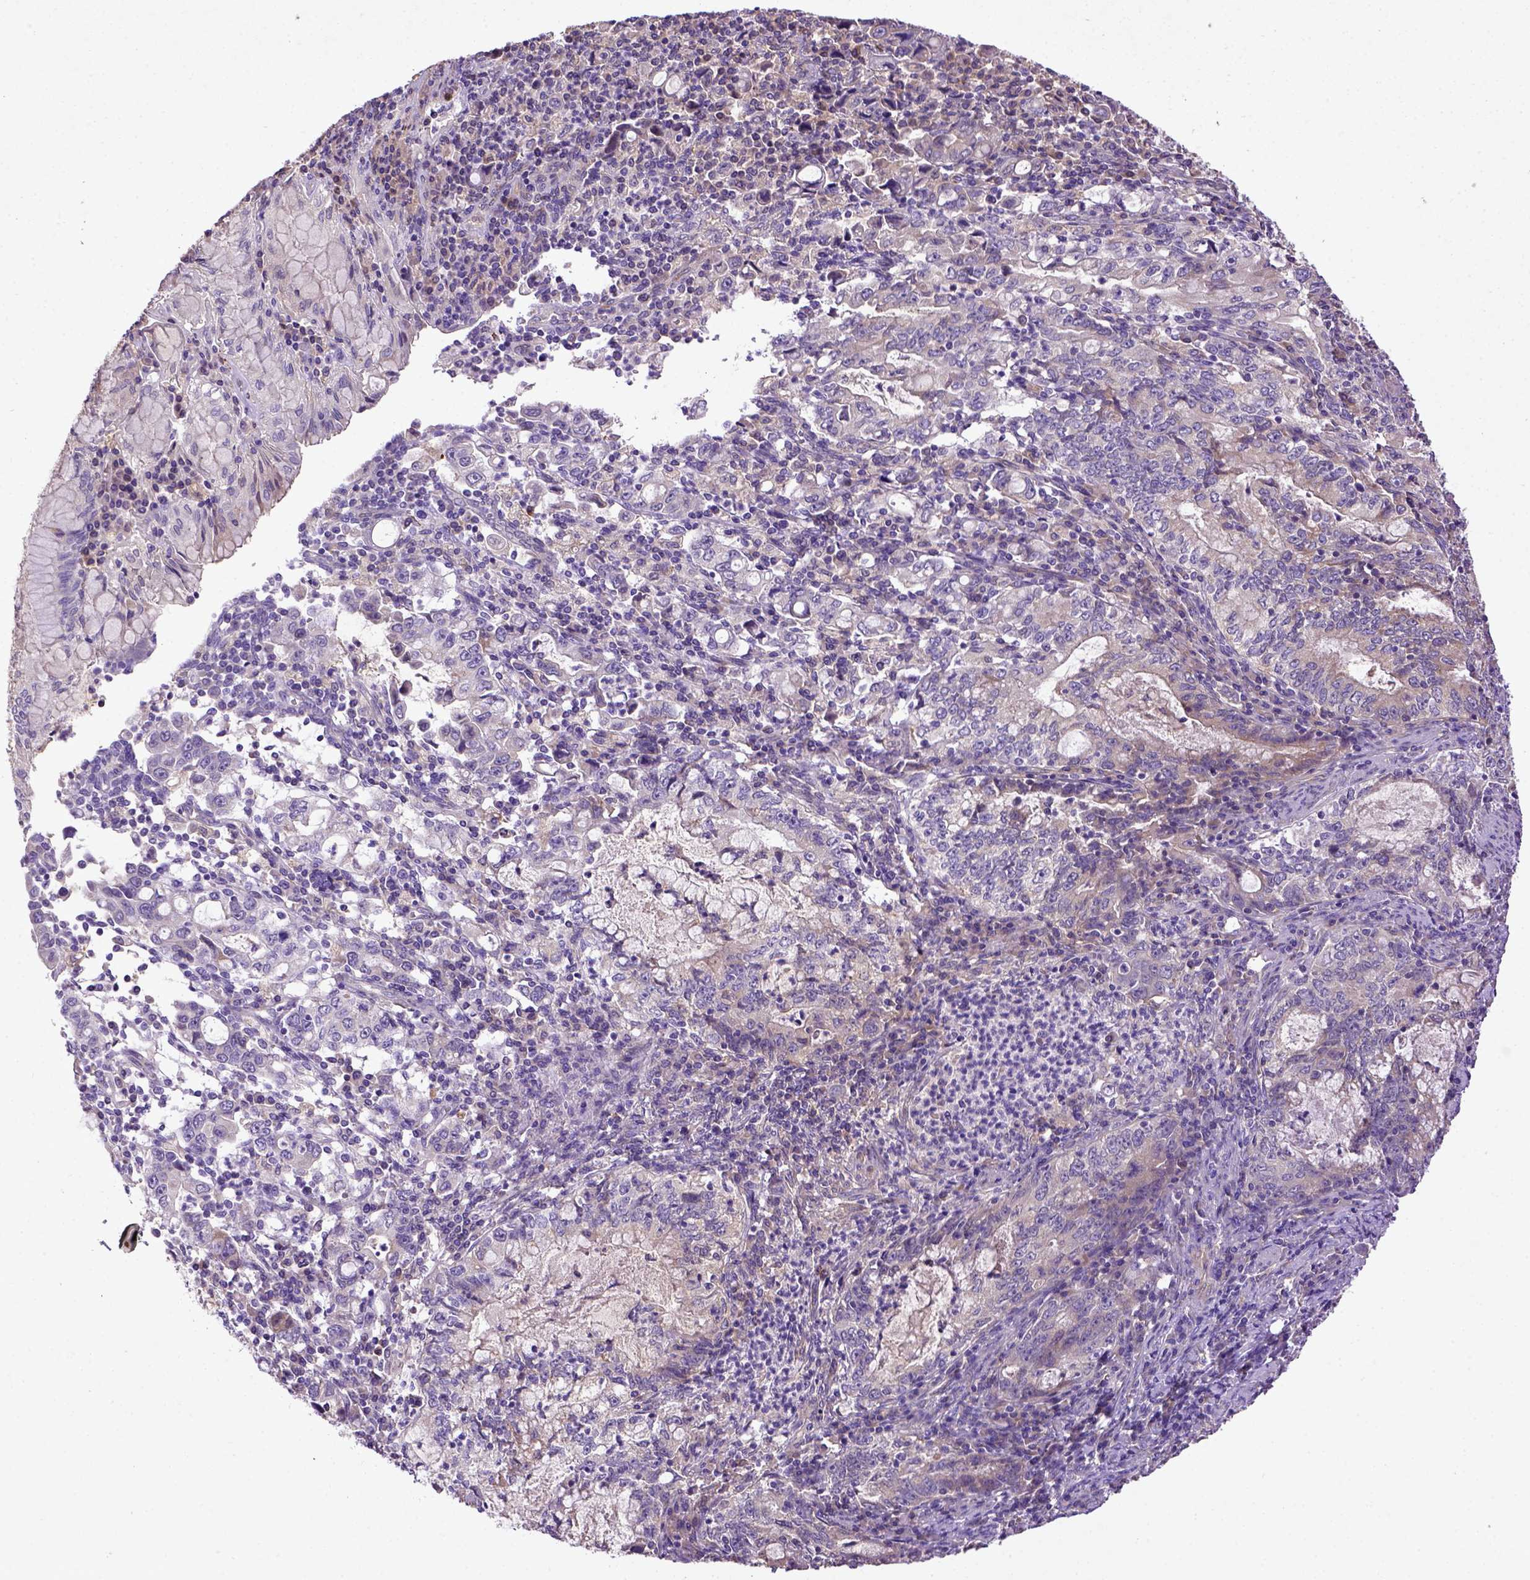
{"staining": {"intensity": "weak", "quantity": "25%-75%", "location": "cytoplasmic/membranous"}, "tissue": "stomach cancer", "cell_type": "Tumor cells", "image_type": "cancer", "snomed": [{"axis": "morphology", "description": "Adenocarcinoma, NOS"}, {"axis": "topography", "description": "Stomach, lower"}], "caption": "The immunohistochemical stain shows weak cytoplasmic/membranous expression in tumor cells of stomach cancer tissue. Nuclei are stained in blue.", "gene": "DEPDC1B", "patient": {"sex": "female", "age": 72}}